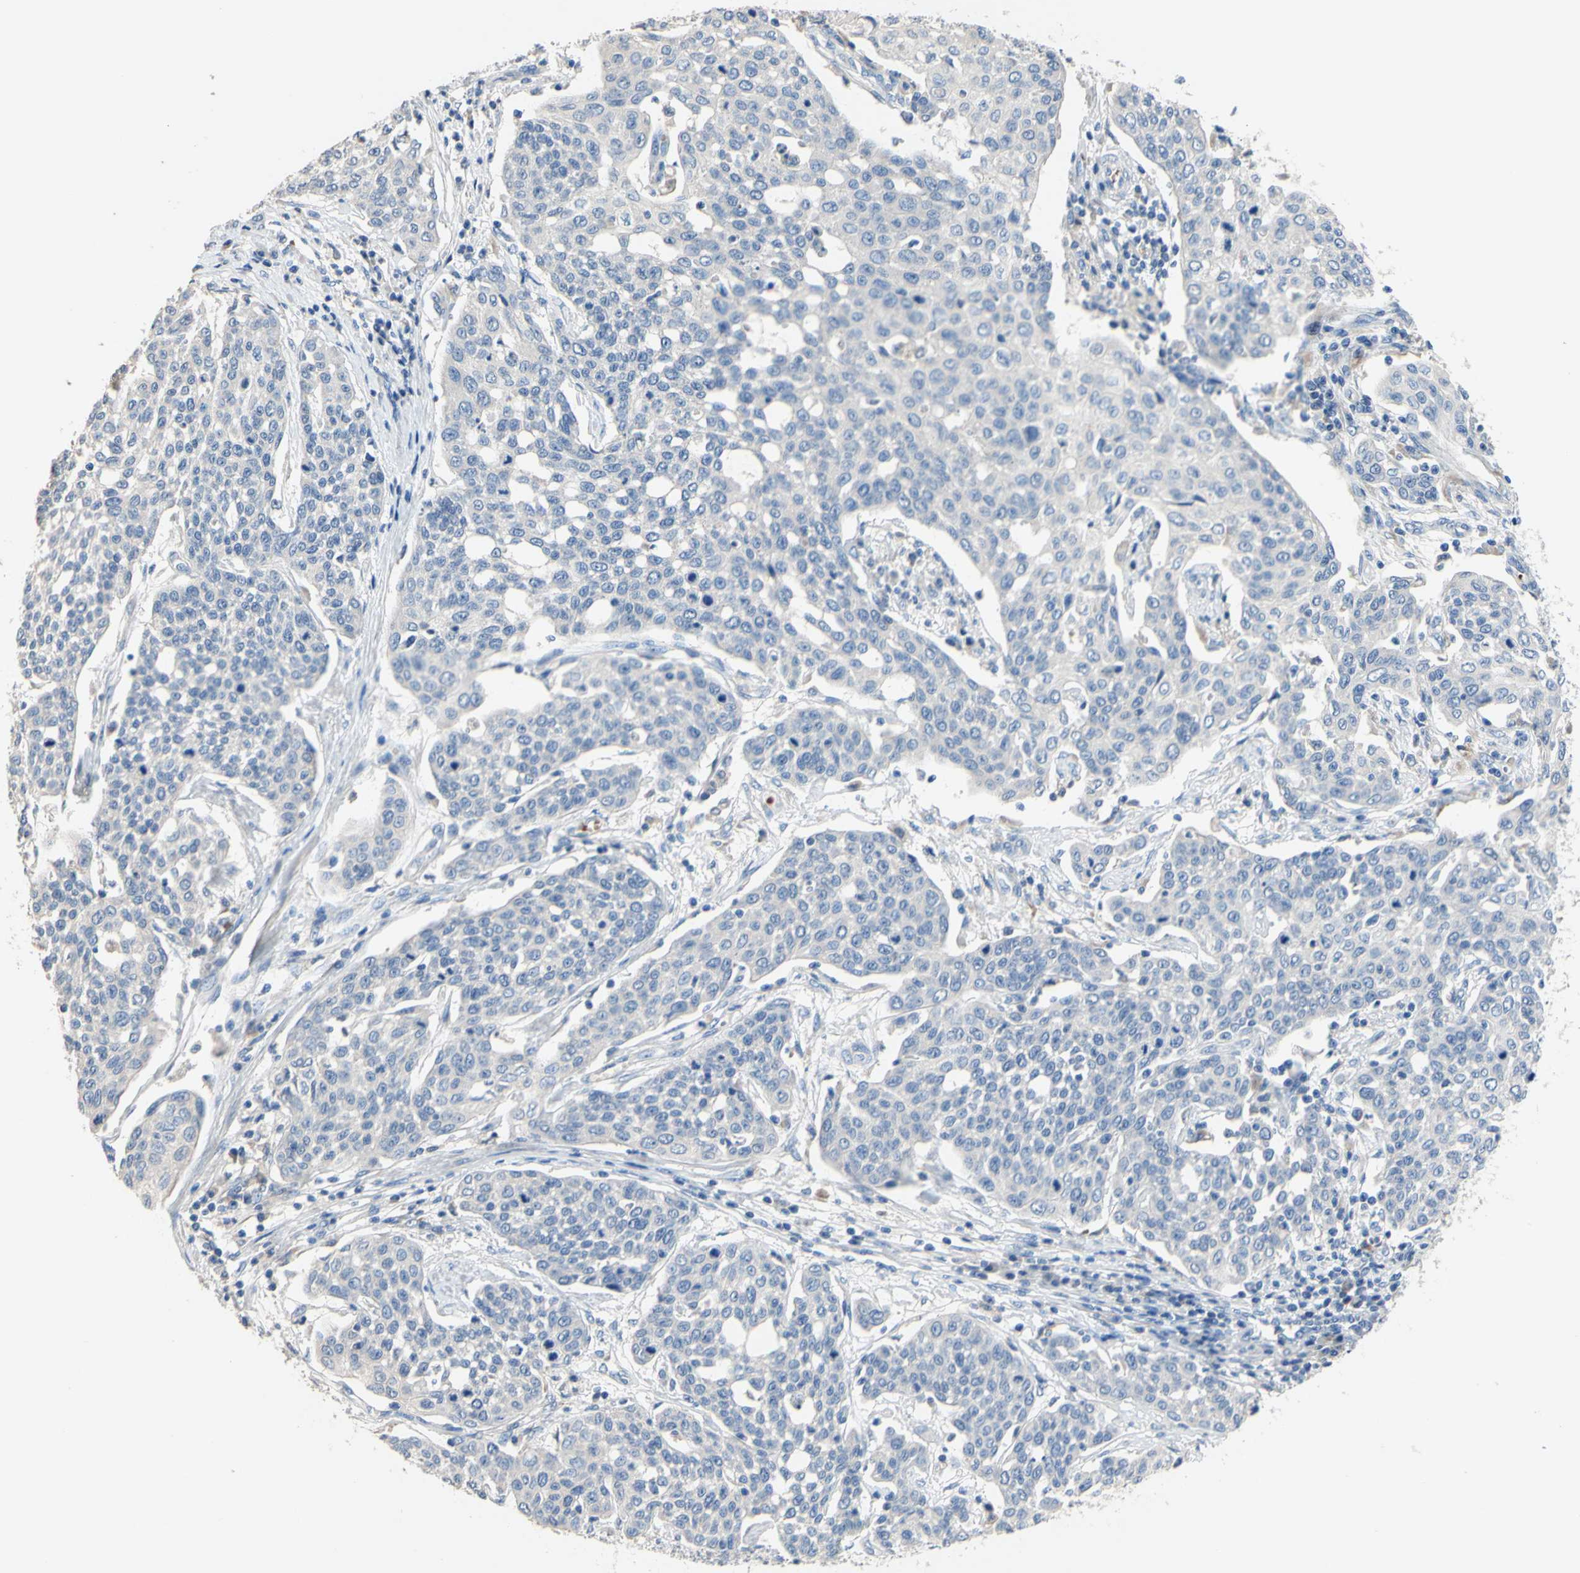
{"staining": {"intensity": "negative", "quantity": "none", "location": "none"}, "tissue": "cervical cancer", "cell_type": "Tumor cells", "image_type": "cancer", "snomed": [{"axis": "morphology", "description": "Squamous cell carcinoma, NOS"}, {"axis": "topography", "description": "Cervix"}], "caption": "Image shows no protein staining in tumor cells of squamous cell carcinoma (cervical) tissue. Nuclei are stained in blue.", "gene": "CDON", "patient": {"sex": "female", "age": 34}}